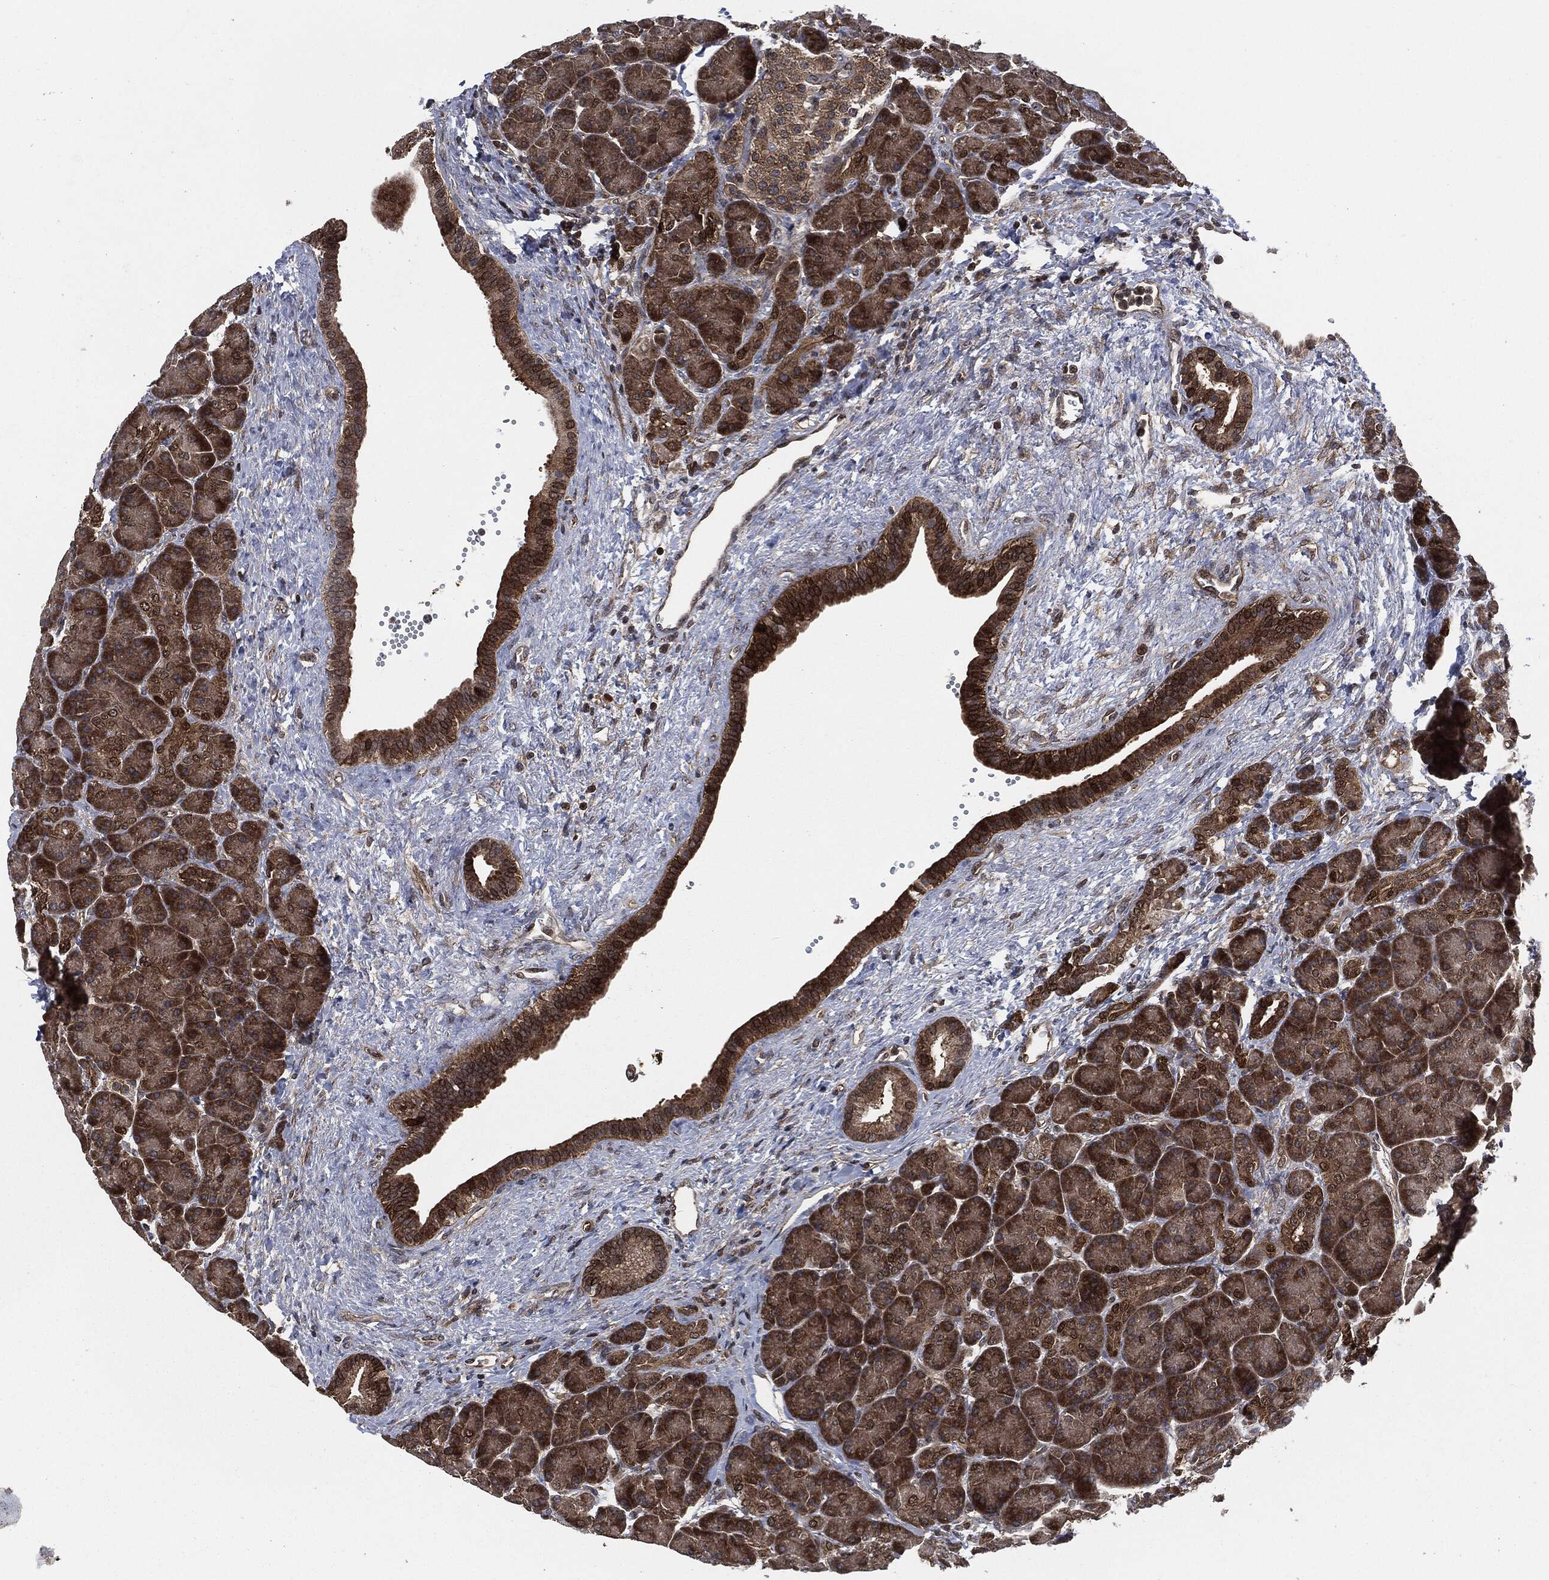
{"staining": {"intensity": "strong", "quantity": ">75%", "location": "cytoplasmic/membranous"}, "tissue": "pancreas", "cell_type": "Exocrine glandular cells", "image_type": "normal", "snomed": [{"axis": "morphology", "description": "Normal tissue, NOS"}, {"axis": "topography", "description": "Pancreas"}], "caption": "A high-resolution micrograph shows immunohistochemistry staining of benign pancreas, which demonstrates strong cytoplasmic/membranous expression in about >75% of exocrine glandular cells.", "gene": "HRAS", "patient": {"sex": "female", "age": 63}}